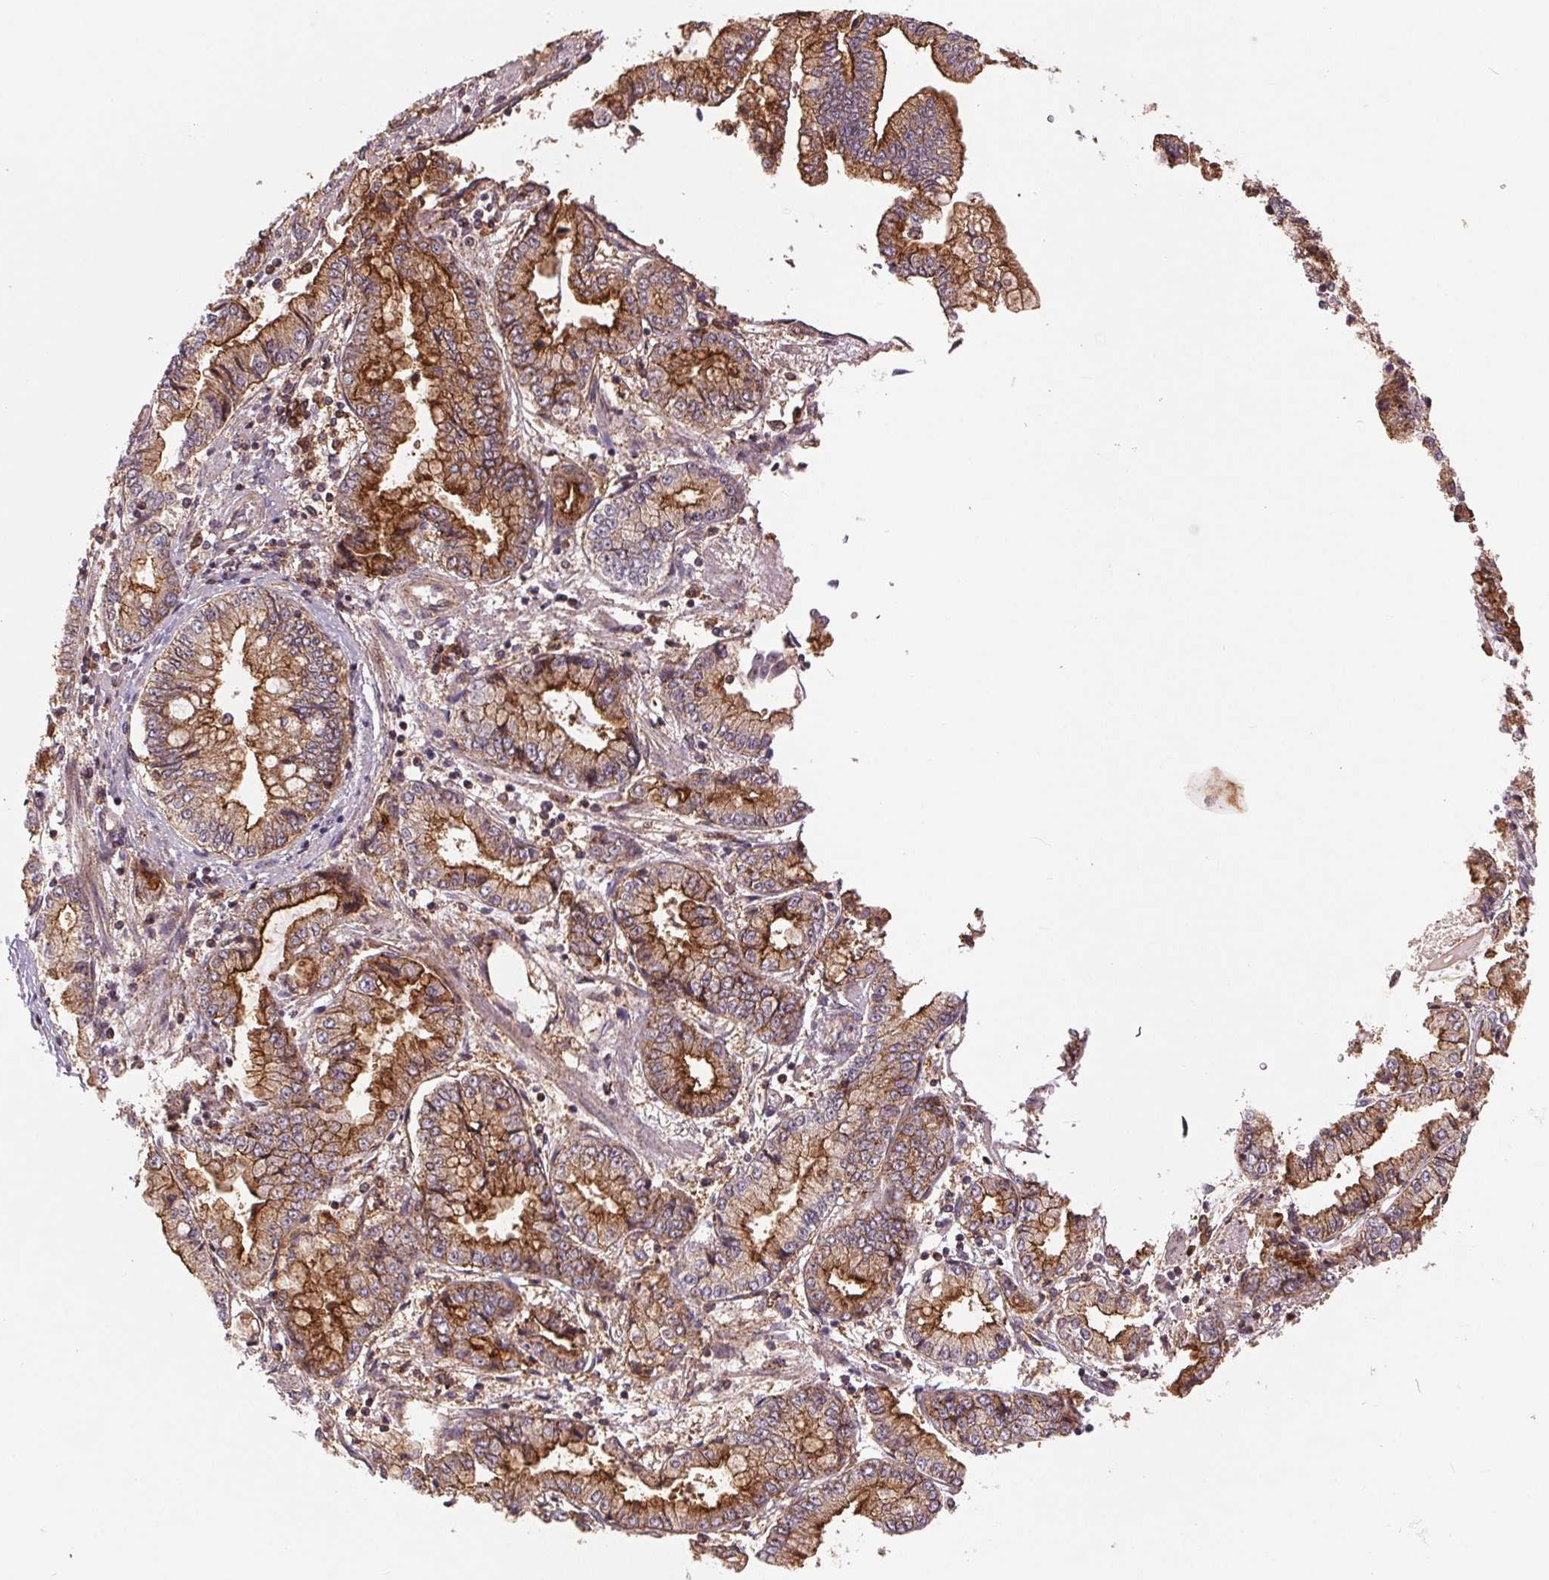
{"staining": {"intensity": "strong", "quantity": ">75%", "location": "cytoplasmic/membranous"}, "tissue": "stomach cancer", "cell_type": "Tumor cells", "image_type": "cancer", "snomed": [{"axis": "morphology", "description": "Adenocarcinoma, NOS"}, {"axis": "topography", "description": "Stomach, upper"}], "caption": "An immunohistochemistry image of neoplastic tissue is shown. Protein staining in brown labels strong cytoplasmic/membranous positivity in adenocarcinoma (stomach) within tumor cells. The staining was performed using DAB to visualize the protein expression in brown, while the nuclei were stained in blue with hematoxylin (Magnification: 20x).", "gene": "CHMP4B", "patient": {"sex": "female", "age": 74}}